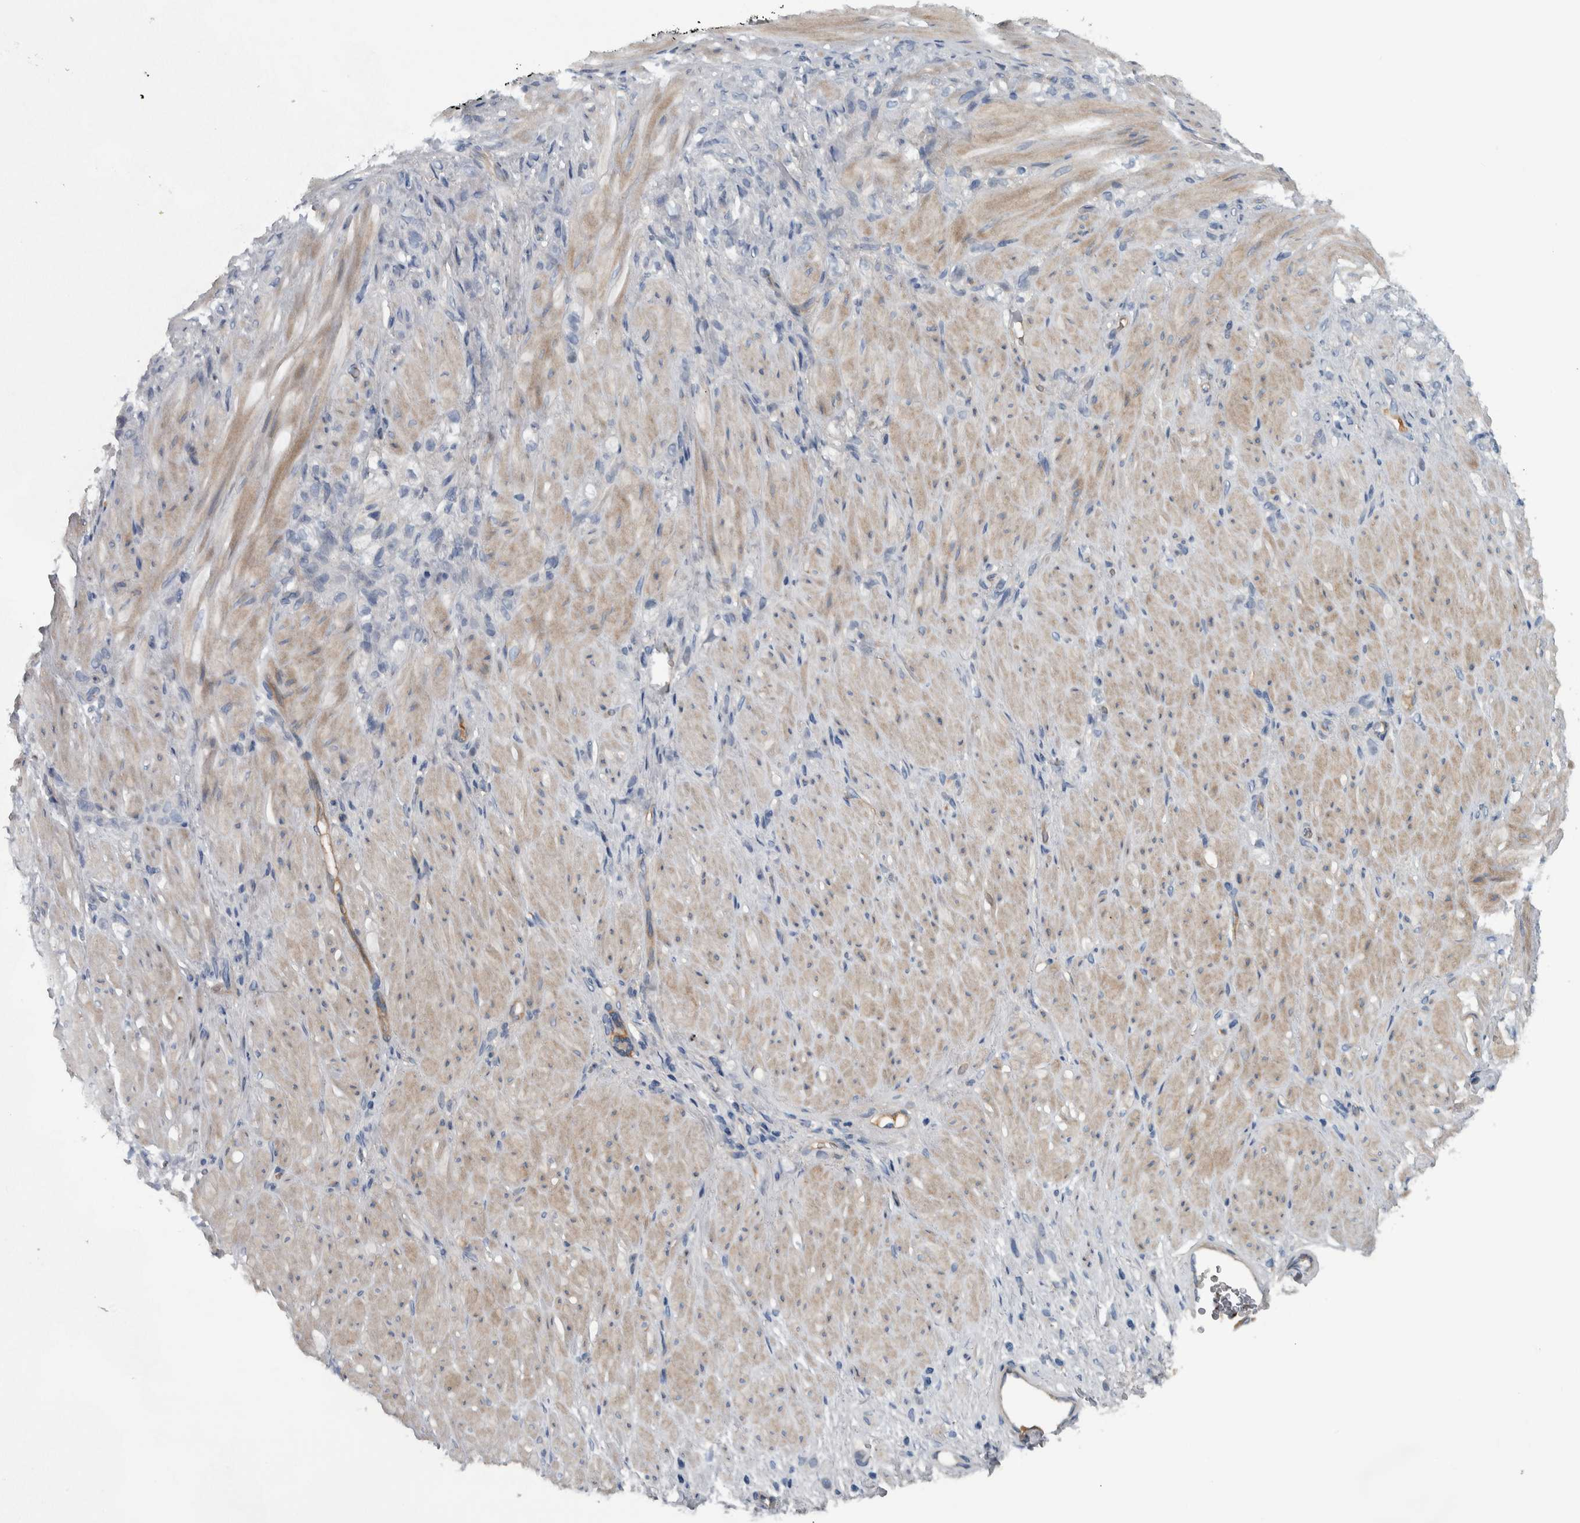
{"staining": {"intensity": "negative", "quantity": "none", "location": "none"}, "tissue": "stomach cancer", "cell_type": "Tumor cells", "image_type": "cancer", "snomed": [{"axis": "morphology", "description": "Normal tissue, NOS"}, {"axis": "morphology", "description": "Adenocarcinoma, NOS"}, {"axis": "topography", "description": "Stomach"}], "caption": "An image of human stomach adenocarcinoma is negative for staining in tumor cells.", "gene": "SERPINC1", "patient": {"sex": "male", "age": 82}}